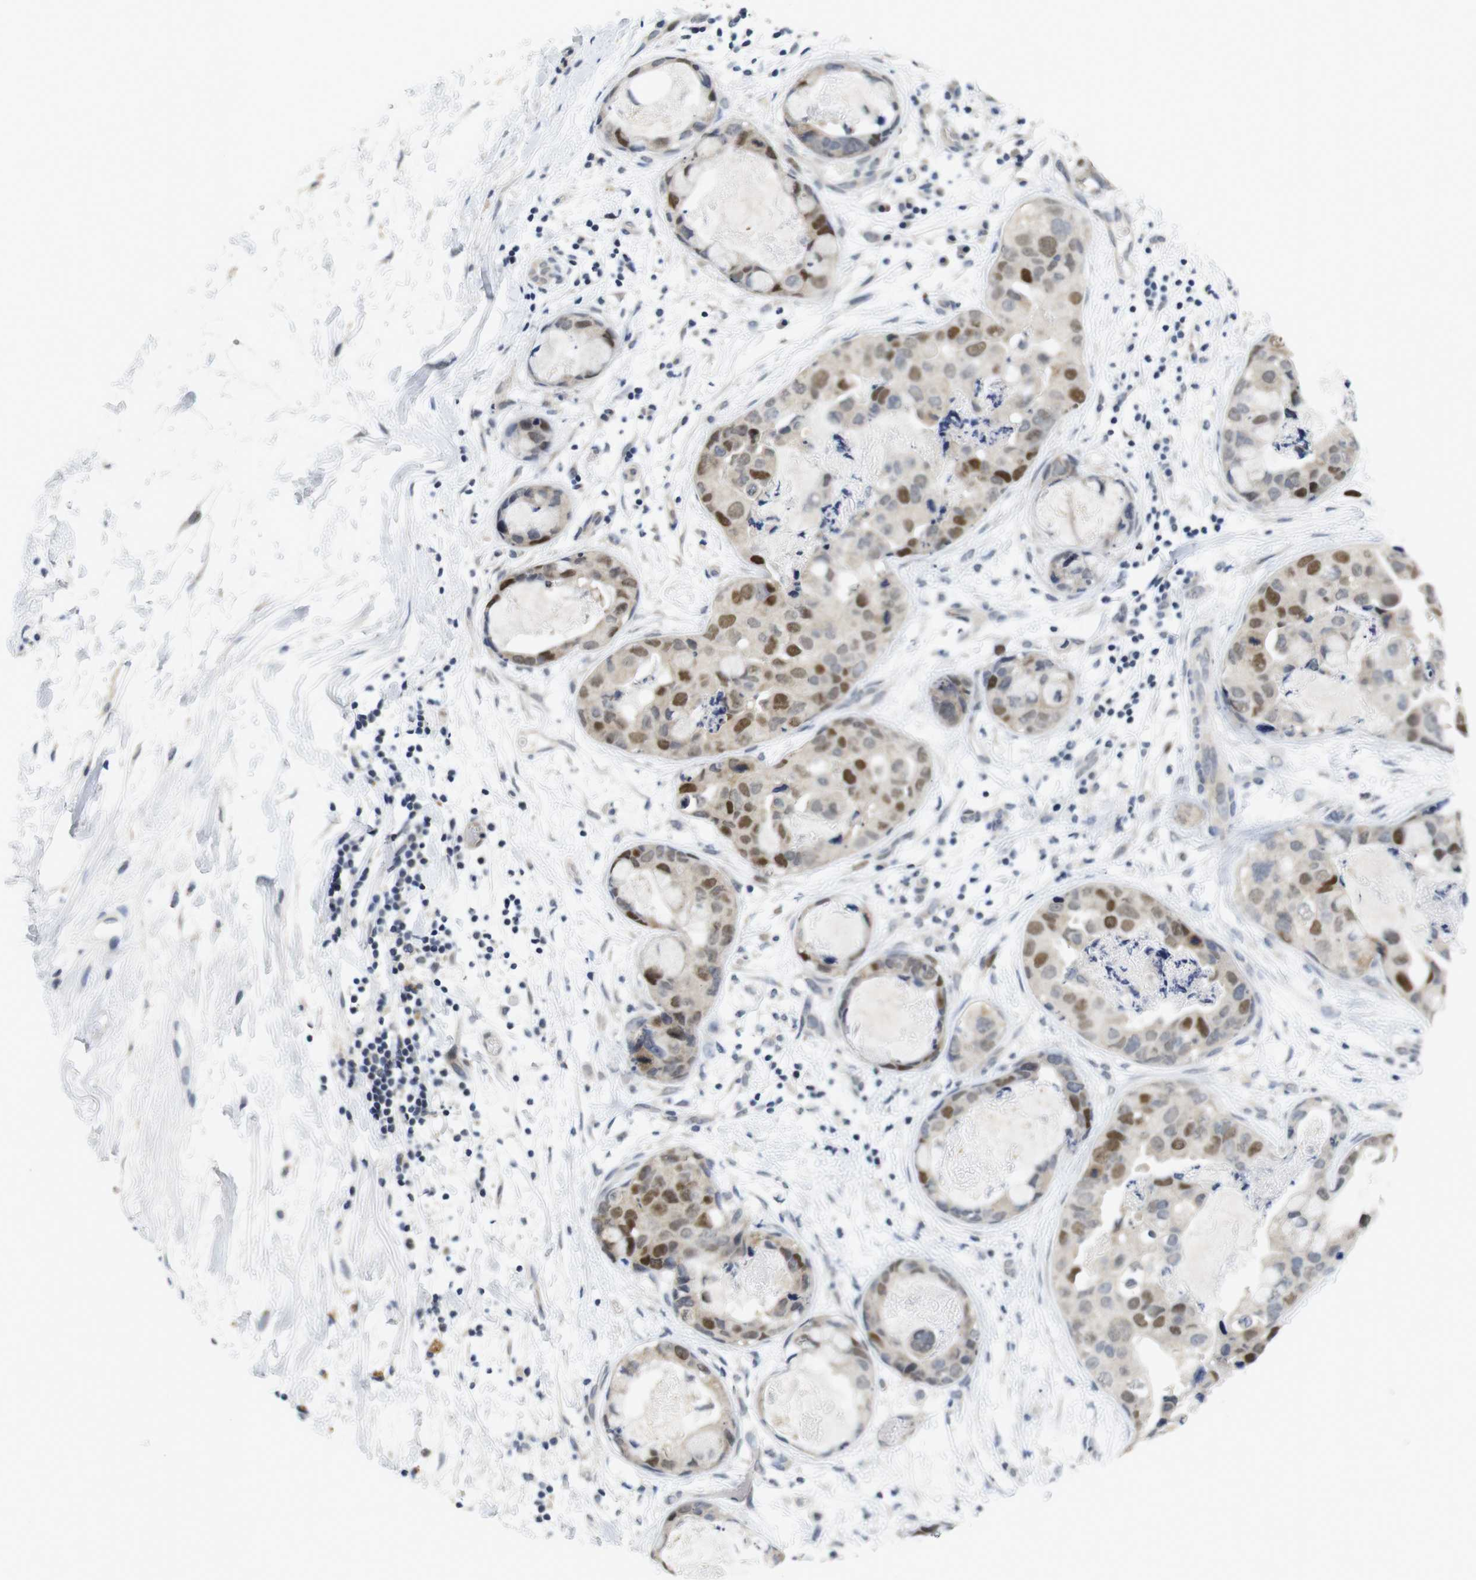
{"staining": {"intensity": "strong", "quantity": "25%-75%", "location": "nuclear"}, "tissue": "breast cancer", "cell_type": "Tumor cells", "image_type": "cancer", "snomed": [{"axis": "morphology", "description": "Duct carcinoma"}, {"axis": "topography", "description": "Breast"}], "caption": "Protein staining of breast cancer tissue reveals strong nuclear positivity in approximately 25%-75% of tumor cells. (DAB (3,3'-diaminobenzidine) IHC, brown staining for protein, blue staining for nuclei).", "gene": "SKP2", "patient": {"sex": "female", "age": 40}}